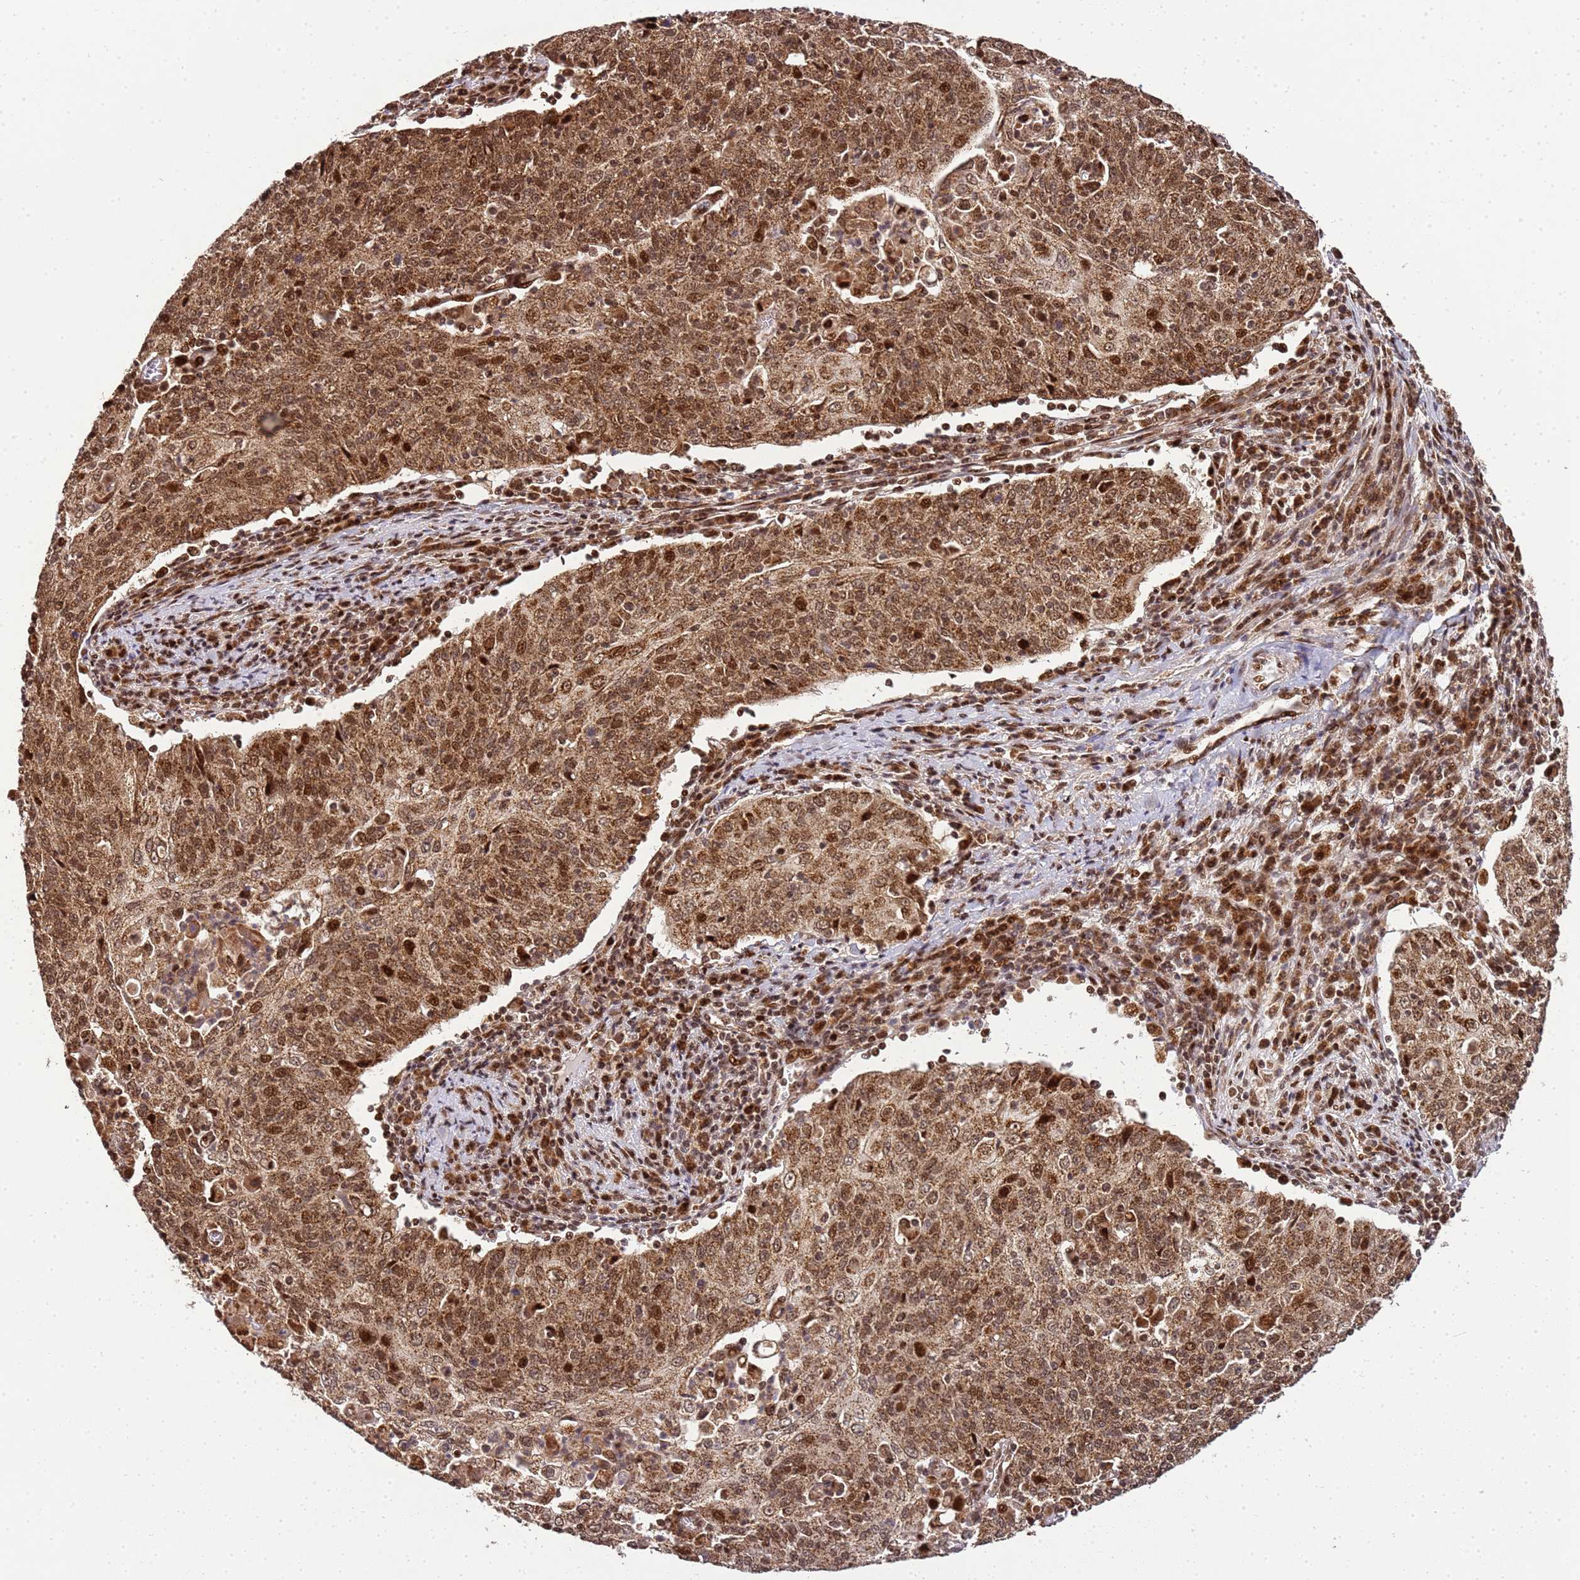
{"staining": {"intensity": "moderate", "quantity": ">75%", "location": "cytoplasmic/membranous,nuclear"}, "tissue": "cervical cancer", "cell_type": "Tumor cells", "image_type": "cancer", "snomed": [{"axis": "morphology", "description": "Squamous cell carcinoma, NOS"}, {"axis": "topography", "description": "Cervix"}], "caption": "DAB immunohistochemical staining of squamous cell carcinoma (cervical) displays moderate cytoplasmic/membranous and nuclear protein positivity in about >75% of tumor cells.", "gene": "PEX14", "patient": {"sex": "female", "age": 48}}